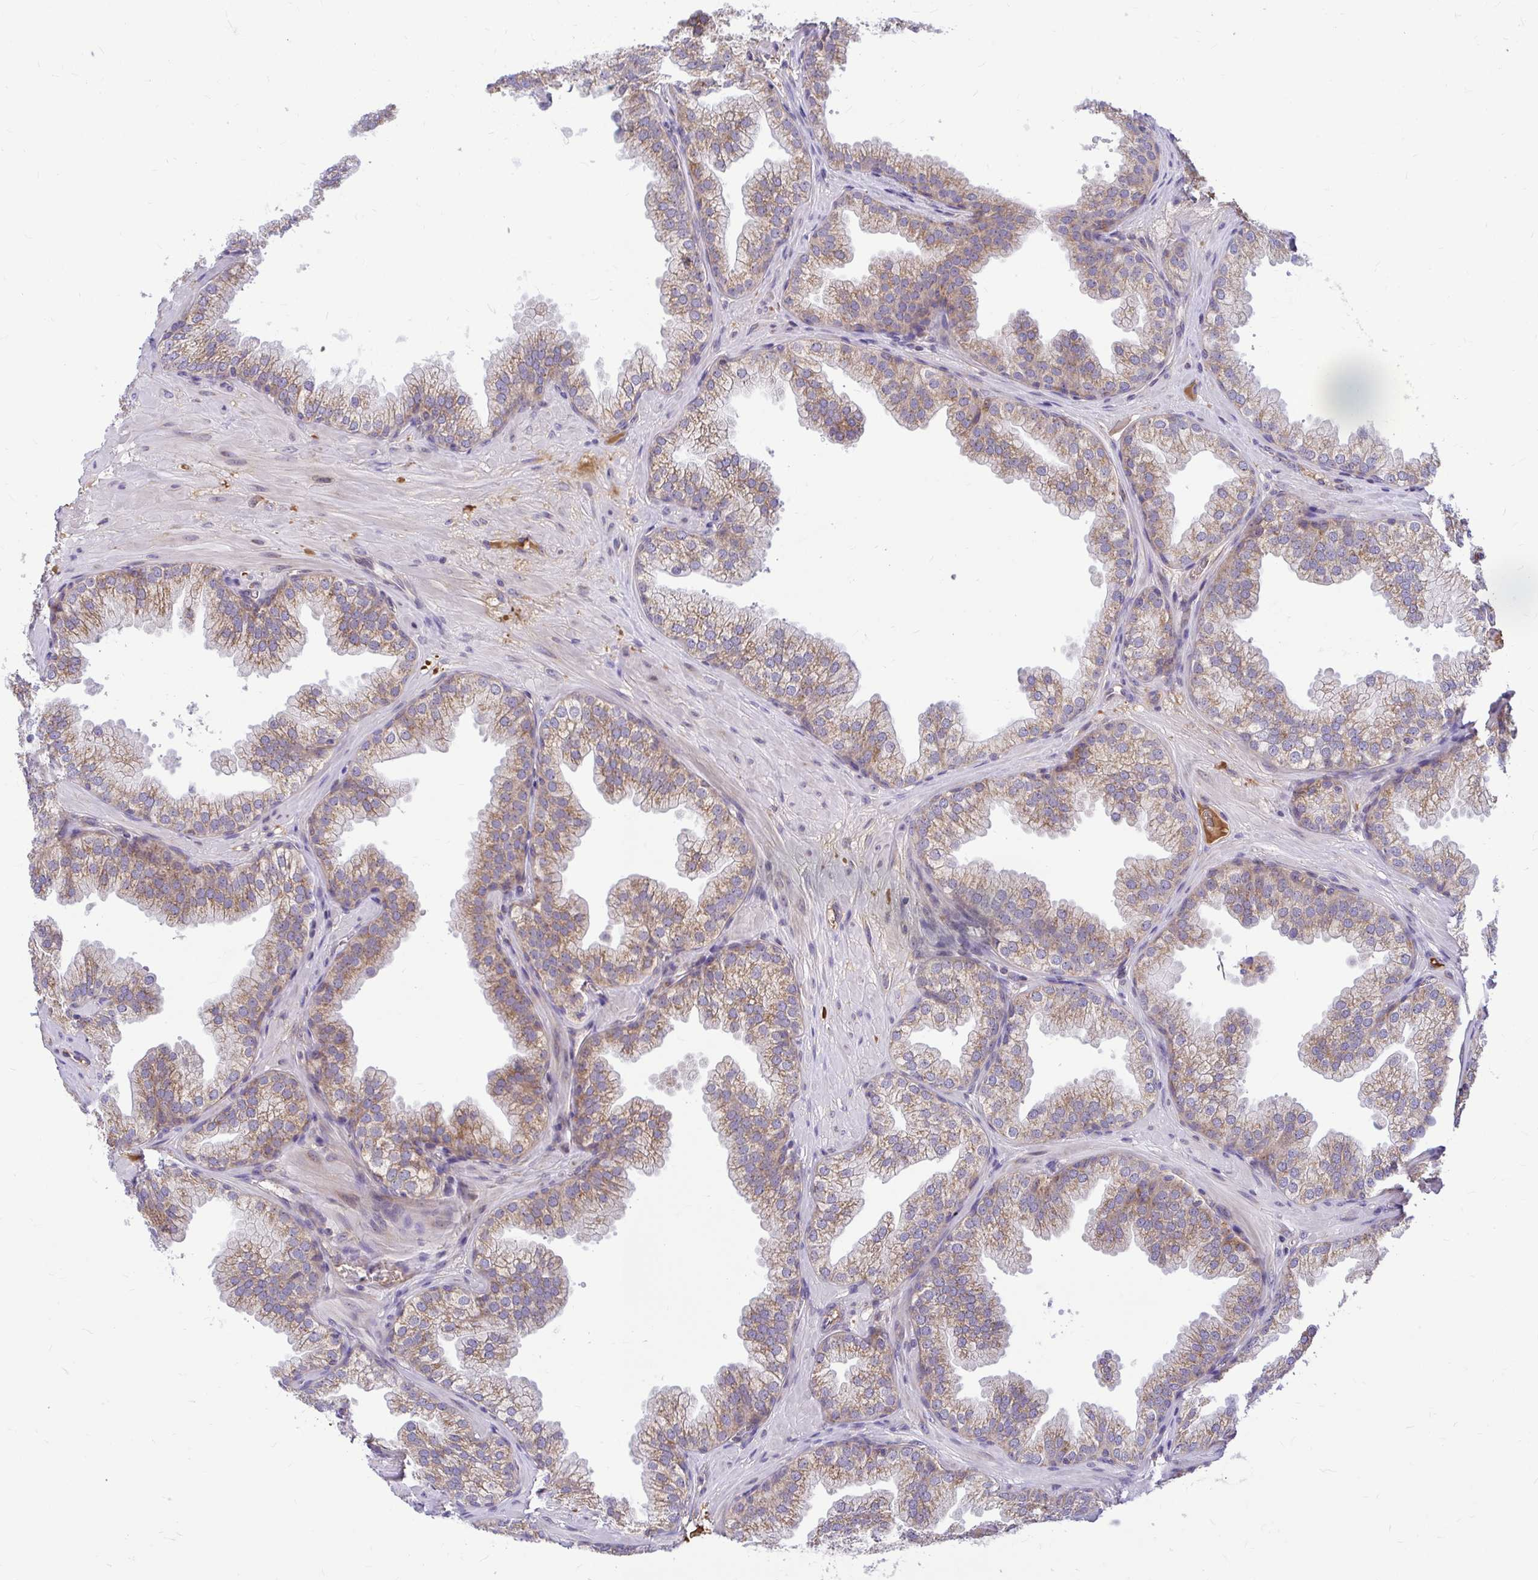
{"staining": {"intensity": "moderate", "quantity": ">75%", "location": "cytoplasmic/membranous"}, "tissue": "prostate", "cell_type": "Glandular cells", "image_type": "normal", "snomed": [{"axis": "morphology", "description": "Normal tissue, NOS"}, {"axis": "topography", "description": "Prostate"}], "caption": "The micrograph reveals immunohistochemical staining of unremarkable prostate. There is moderate cytoplasmic/membranous positivity is appreciated in about >75% of glandular cells.", "gene": "VTI1B", "patient": {"sex": "male", "age": 37}}